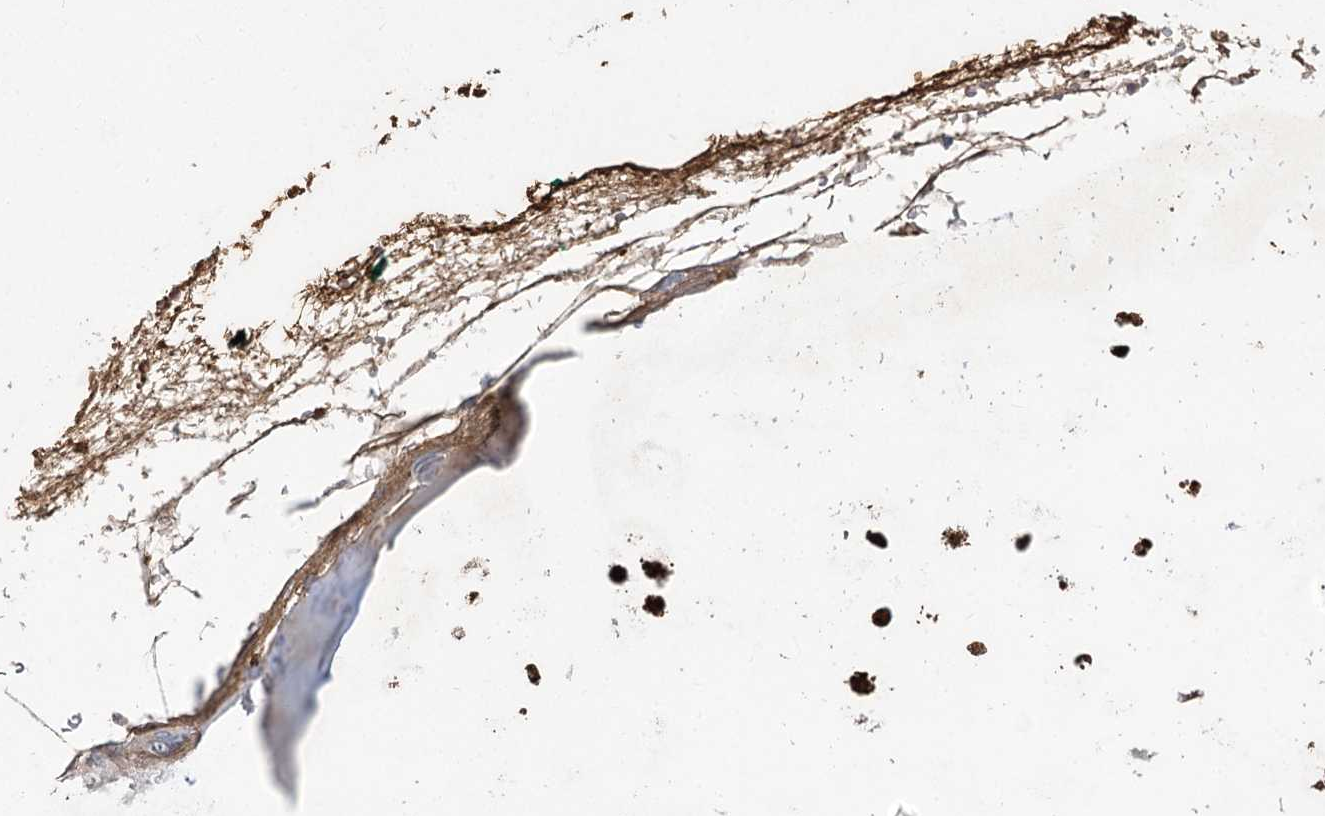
{"staining": {"intensity": "moderate", "quantity": "25%-75%", "location": "cytoplasmic/membranous"}, "tissue": "adipose tissue", "cell_type": "Adipocytes", "image_type": "normal", "snomed": [{"axis": "morphology", "description": "Normal tissue, NOS"}, {"axis": "morphology", "description": "Basal cell carcinoma"}, {"axis": "topography", "description": "Cartilage tissue"}, {"axis": "topography", "description": "Nasopharynx"}, {"axis": "topography", "description": "Oral tissue"}], "caption": "Adipose tissue stained with a brown dye displays moderate cytoplasmic/membranous positive expression in about 25%-75% of adipocytes.", "gene": "RNF24", "patient": {"sex": "female", "age": 77}}